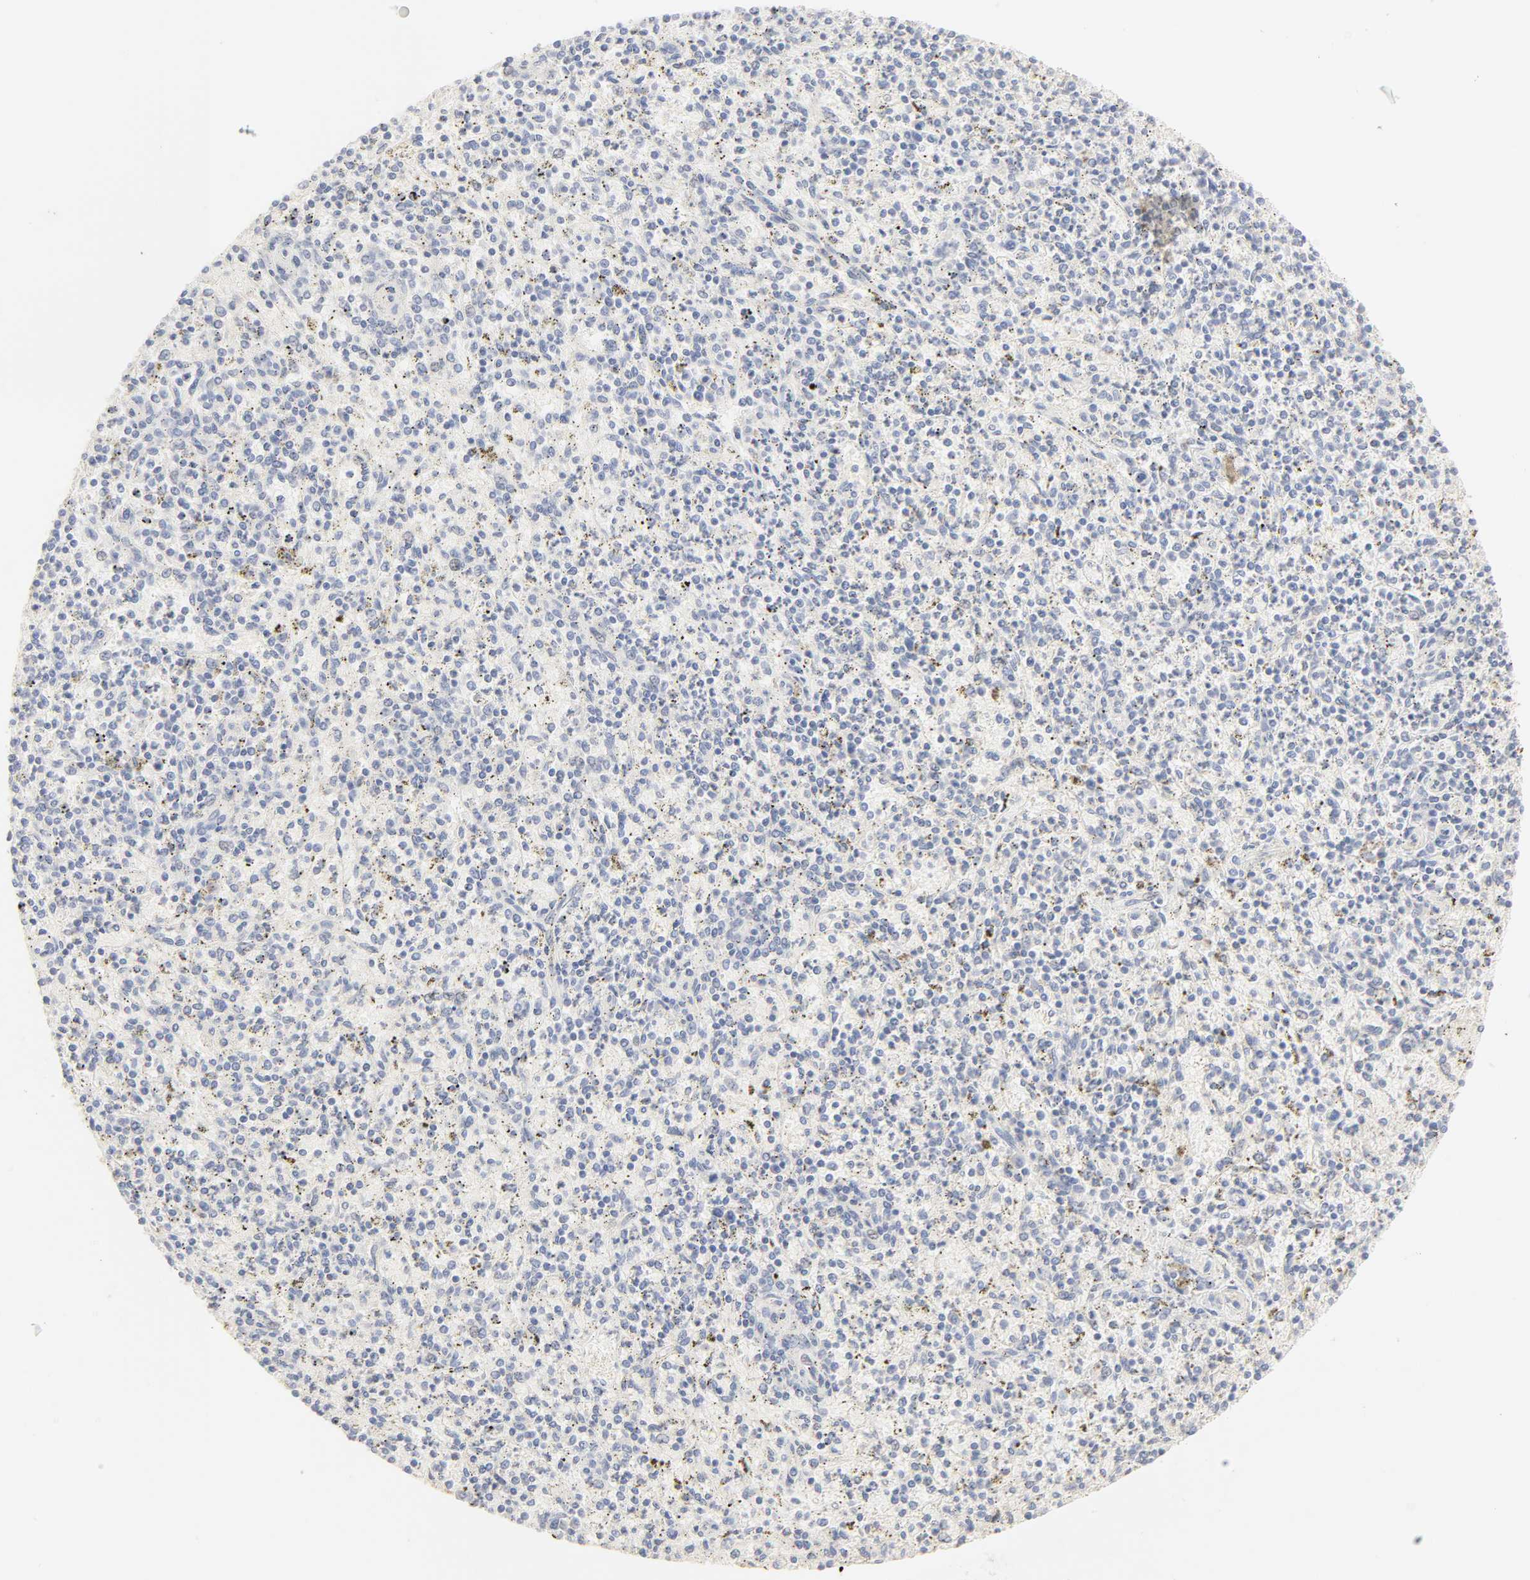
{"staining": {"intensity": "negative", "quantity": "none", "location": "none"}, "tissue": "spleen", "cell_type": "Cells in red pulp", "image_type": "normal", "snomed": [{"axis": "morphology", "description": "Normal tissue, NOS"}, {"axis": "topography", "description": "Spleen"}], "caption": "This is an immunohistochemistry micrograph of unremarkable spleen. There is no positivity in cells in red pulp.", "gene": "FCGBP", "patient": {"sex": "male", "age": 72}}